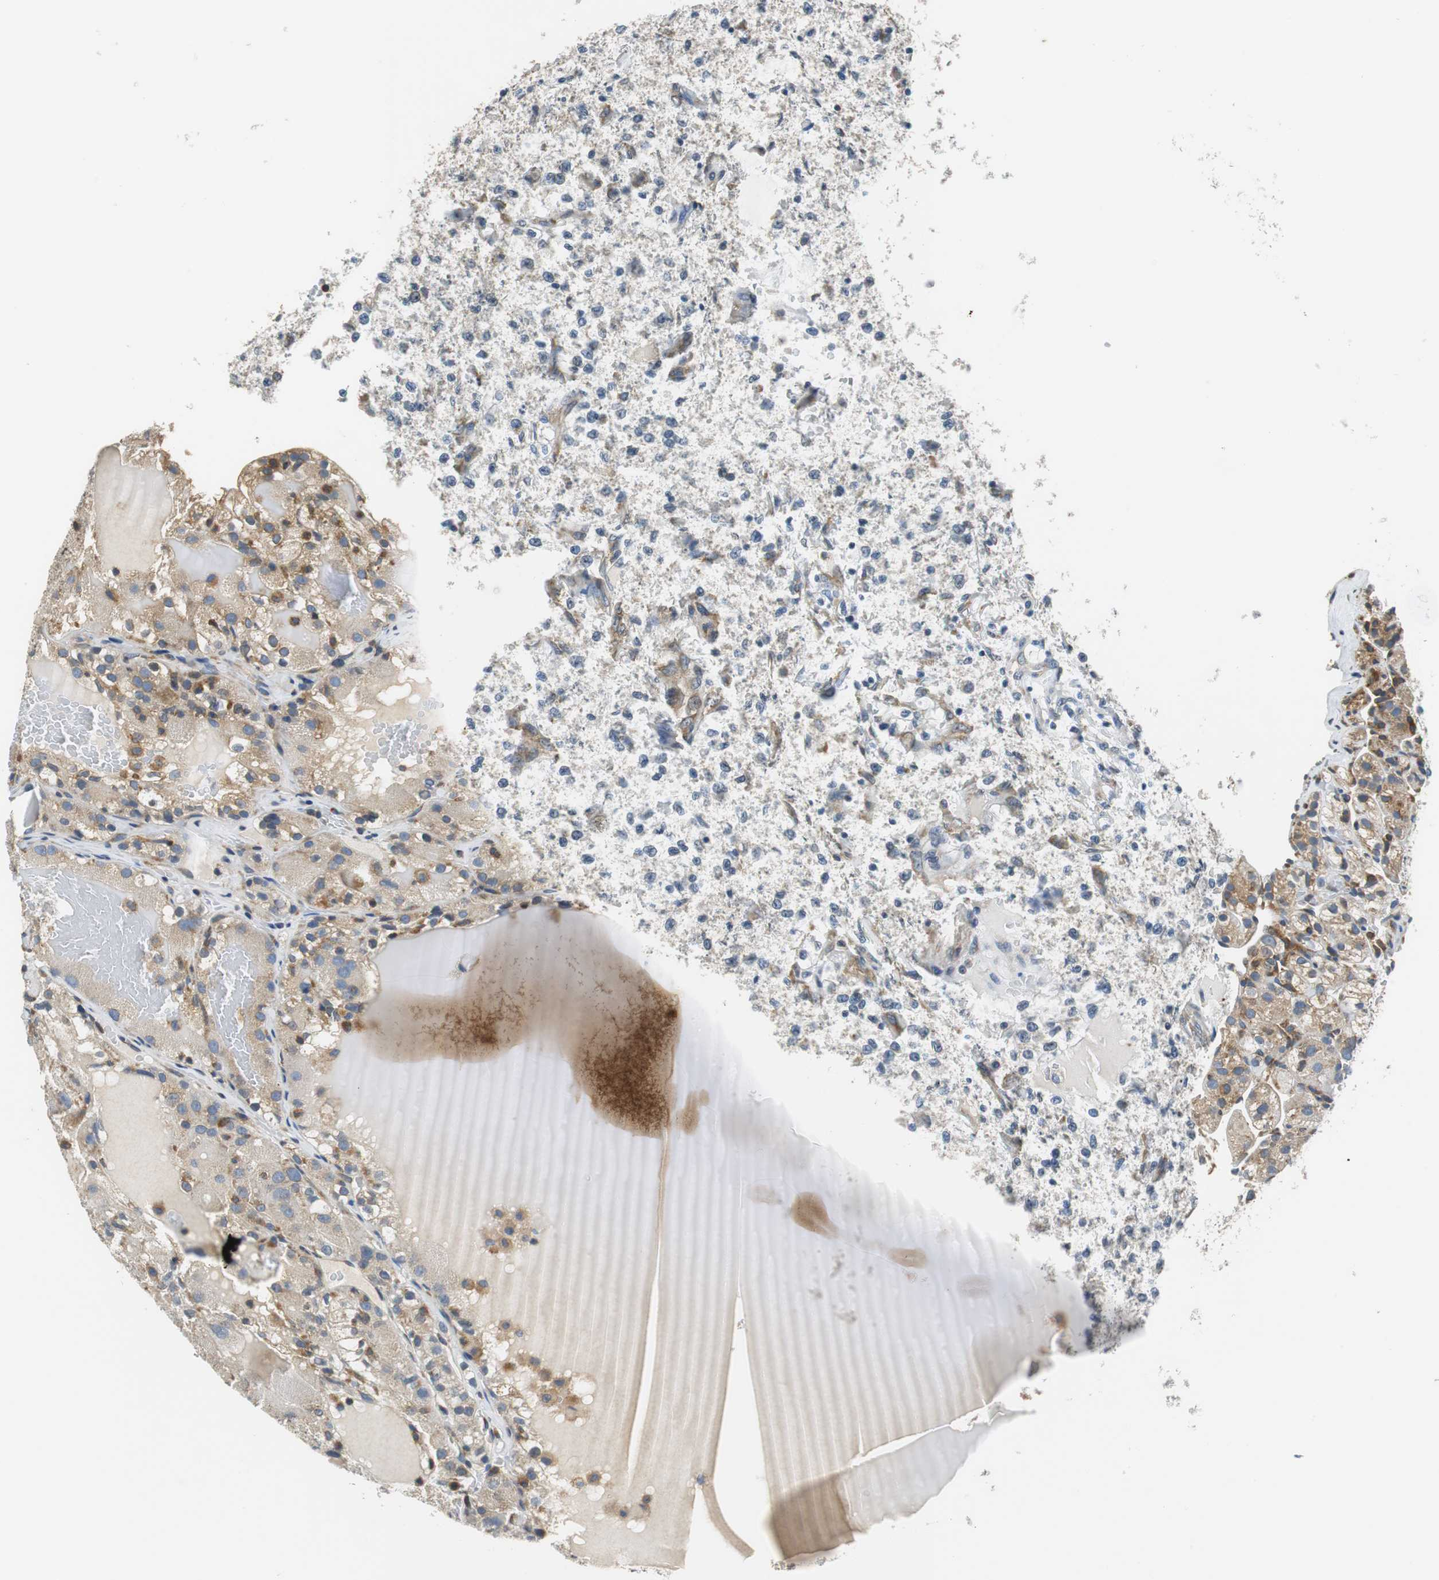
{"staining": {"intensity": "moderate", "quantity": ">75%", "location": "cytoplasmic/membranous"}, "tissue": "renal cancer", "cell_type": "Tumor cells", "image_type": "cancer", "snomed": [{"axis": "morphology", "description": "Normal tissue, NOS"}, {"axis": "morphology", "description": "Adenocarcinoma, NOS"}, {"axis": "topography", "description": "Kidney"}], "caption": "A medium amount of moderate cytoplasmic/membranous positivity is appreciated in approximately >75% of tumor cells in renal adenocarcinoma tissue. Nuclei are stained in blue.", "gene": "CNOT3", "patient": {"sex": "male", "age": 61}}